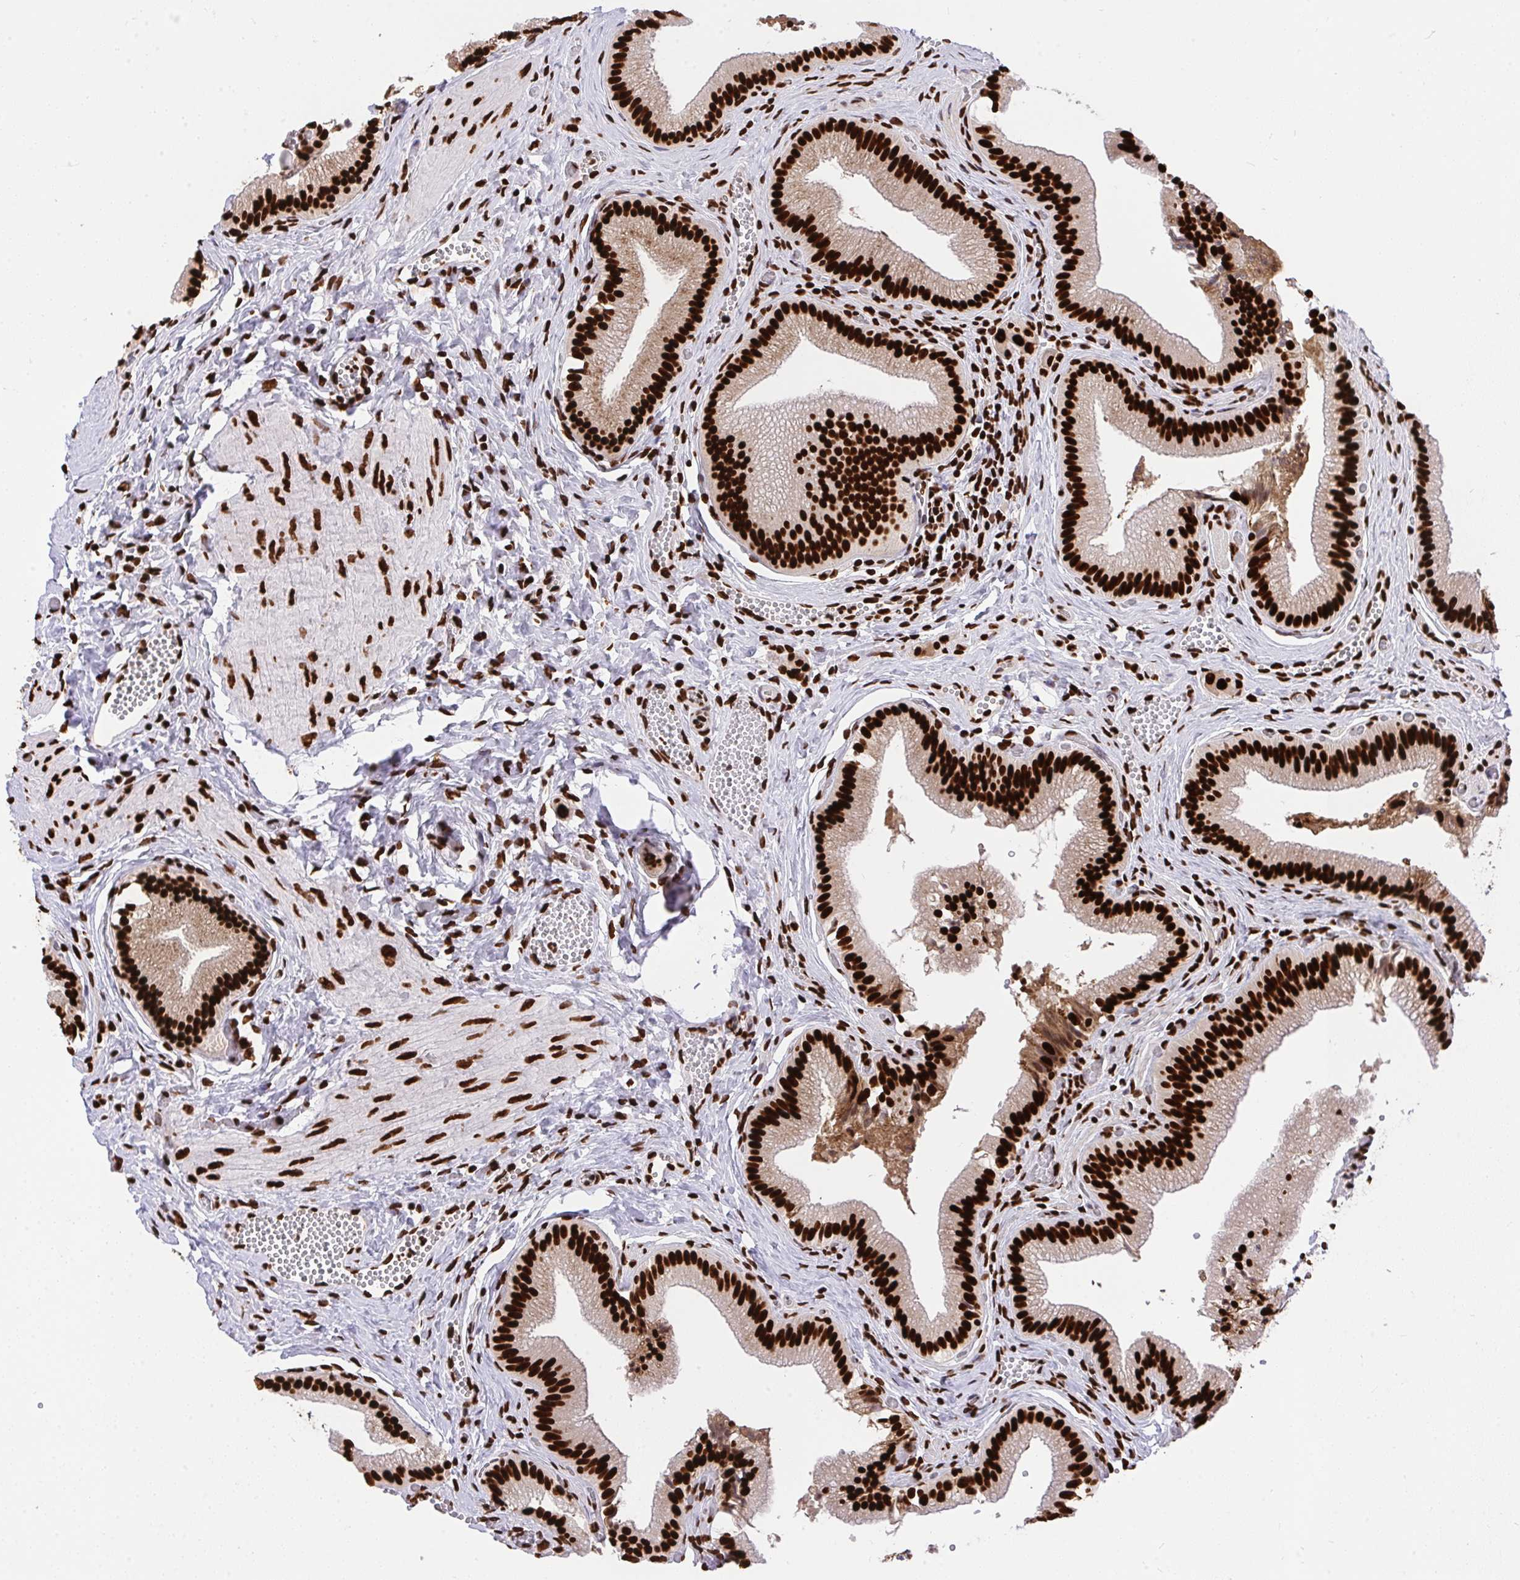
{"staining": {"intensity": "strong", "quantity": ">75%", "location": "nuclear"}, "tissue": "gallbladder", "cell_type": "Glandular cells", "image_type": "normal", "snomed": [{"axis": "morphology", "description": "Normal tissue, NOS"}, {"axis": "topography", "description": "Gallbladder"}], "caption": "Gallbladder stained with immunohistochemistry reveals strong nuclear expression in about >75% of glandular cells. Nuclei are stained in blue.", "gene": "HNRNPL", "patient": {"sex": "male", "age": 17}}